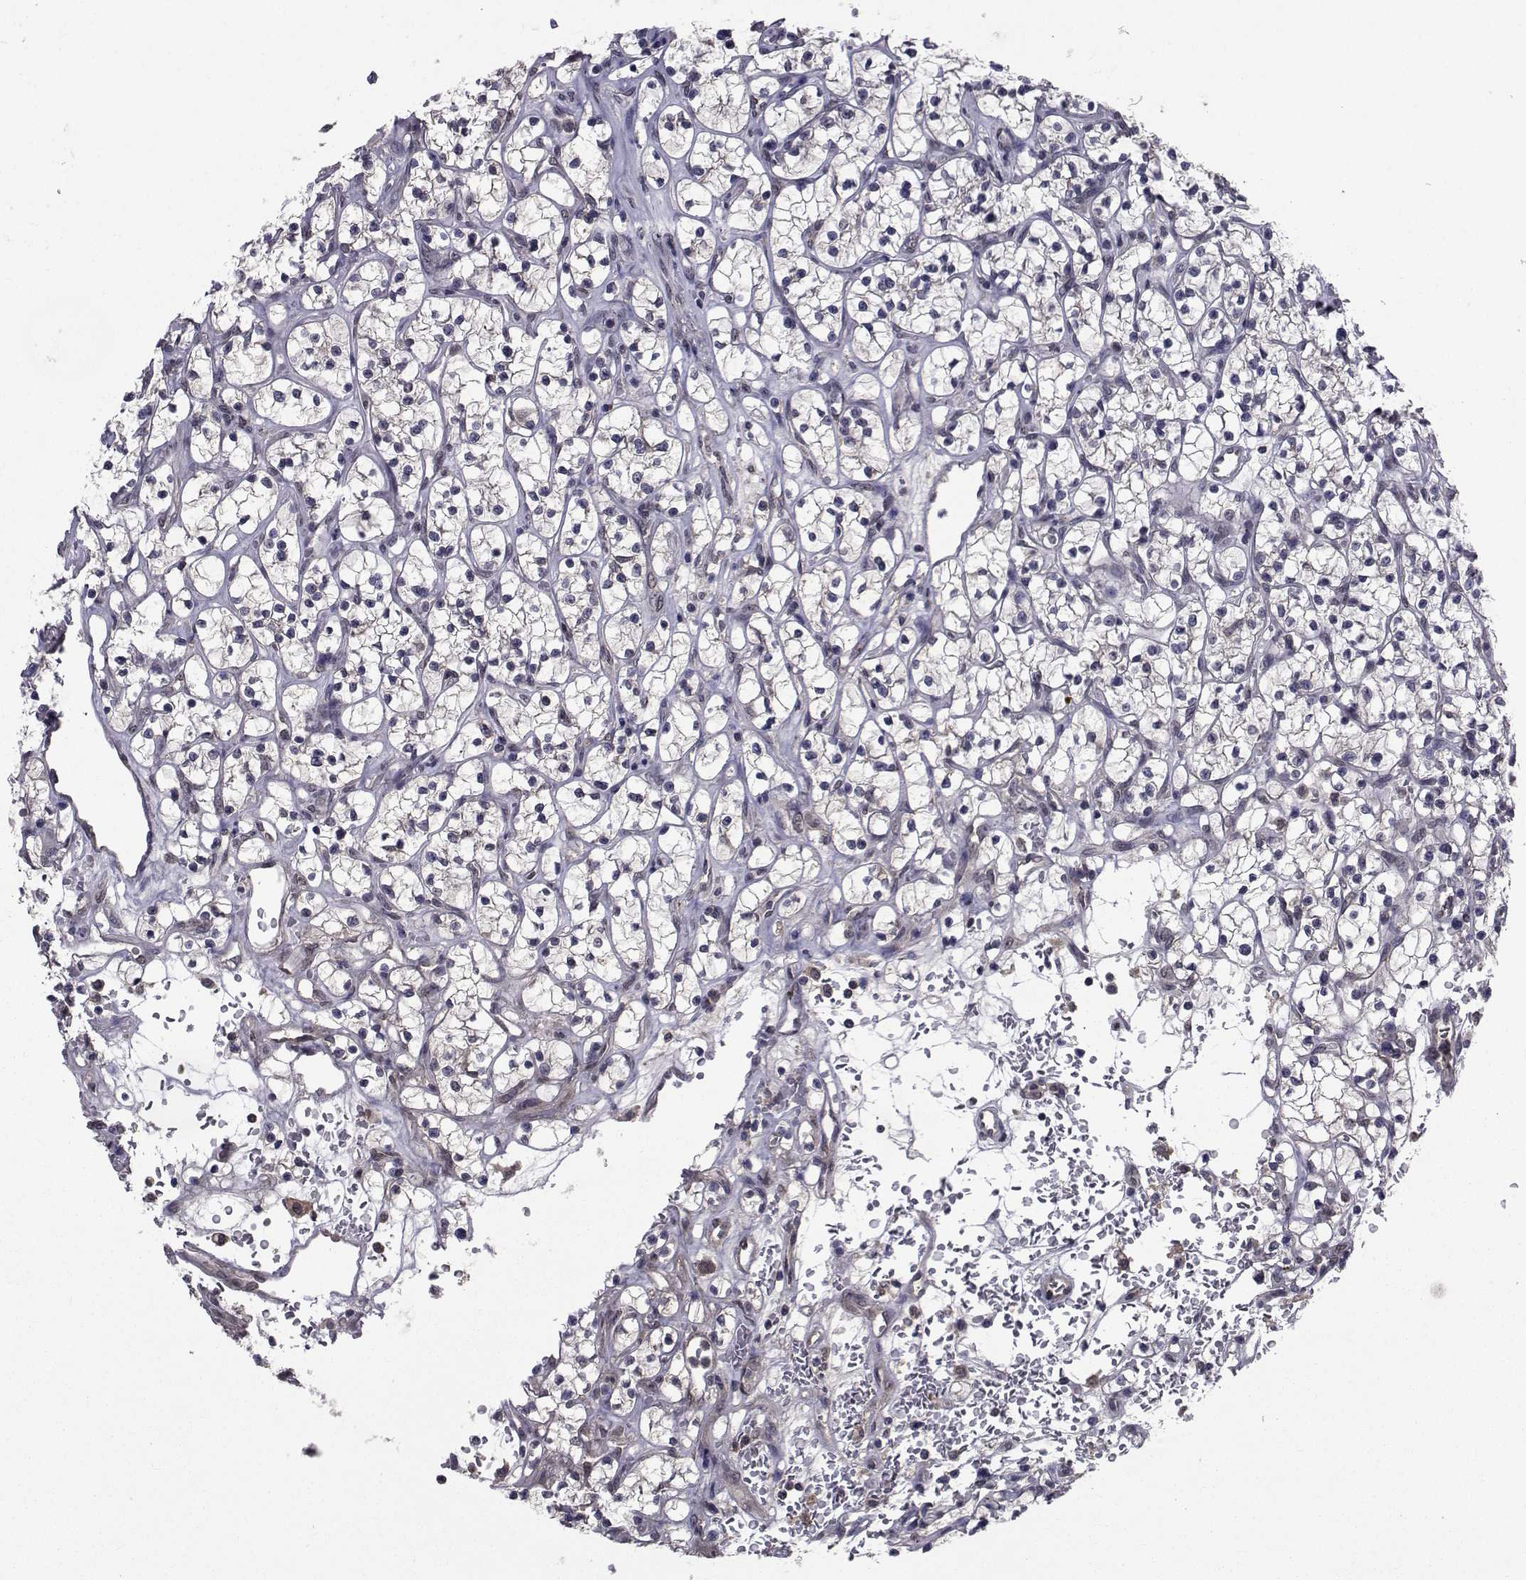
{"staining": {"intensity": "negative", "quantity": "none", "location": "none"}, "tissue": "renal cancer", "cell_type": "Tumor cells", "image_type": "cancer", "snomed": [{"axis": "morphology", "description": "Adenocarcinoma, NOS"}, {"axis": "topography", "description": "Kidney"}], "caption": "Histopathology image shows no significant protein positivity in tumor cells of adenocarcinoma (renal). Brightfield microscopy of immunohistochemistry stained with DAB (3,3'-diaminobenzidine) (brown) and hematoxylin (blue), captured at high magnification.", "gene": "CYP2S1", "patient": {"sex": "female", "age": 64}}